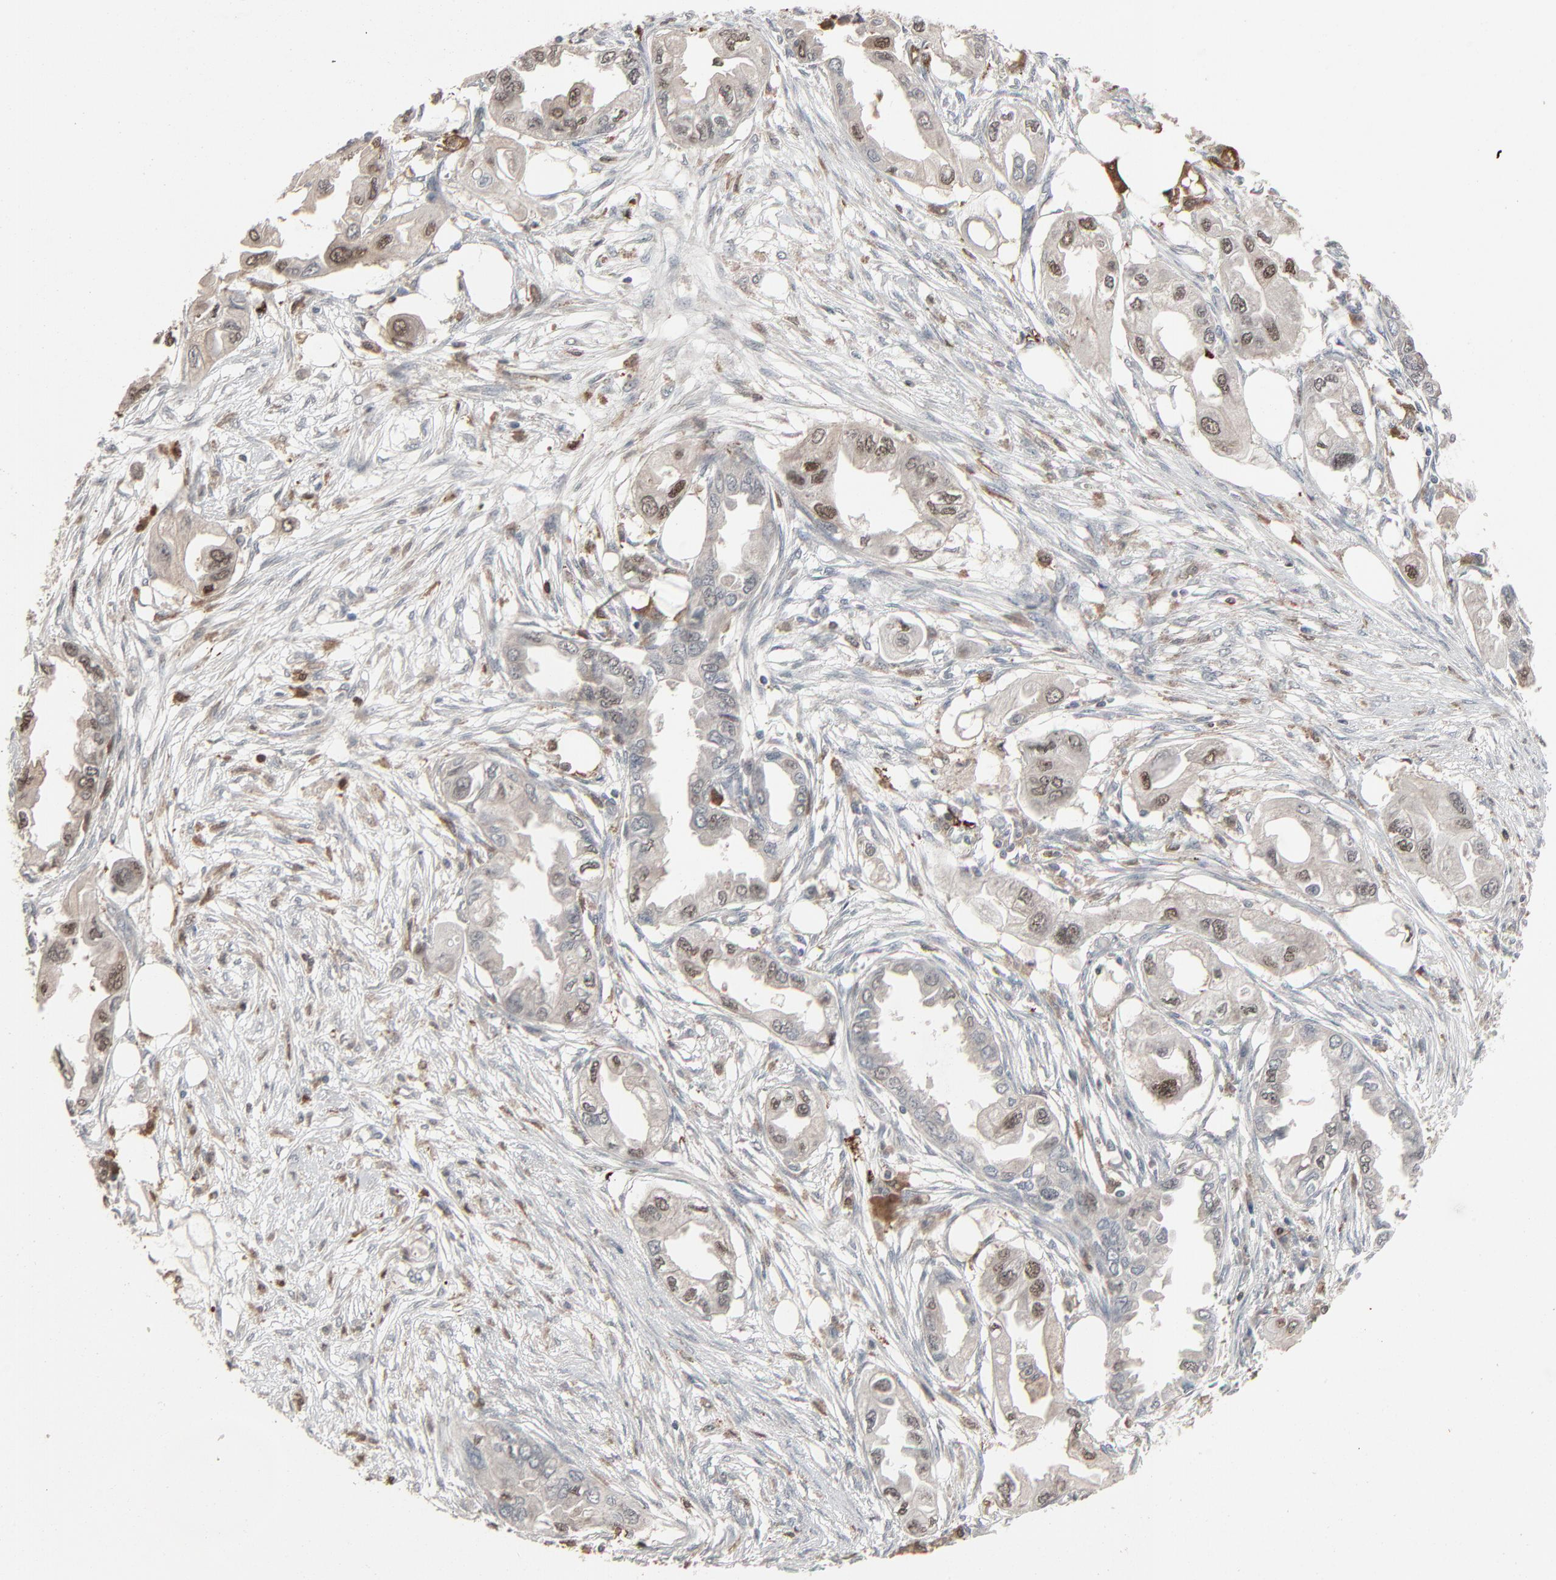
{"staining": {"intensity": "moderate", "quantity": "<25%", "location": "nuclear"}, "tissue": "endometrial cancer", "cell_type": "Tumor cells", "image_type": "cancer", "snomed": [{"axis": "morphology", "description": "Adenocarcinoma, NOS"}, {"axis": "topography", "description": "Endometrium"}], "caption": "A high-resolution micrograph shows immunohistochemistry (IHC) staining of adenocarcinoma (endometrial), which reveals moderate nuclear expression in approximately <25% of tumor cells.", "gene": "DOCK8", "patient": {"sex": "female", "age": 67}}